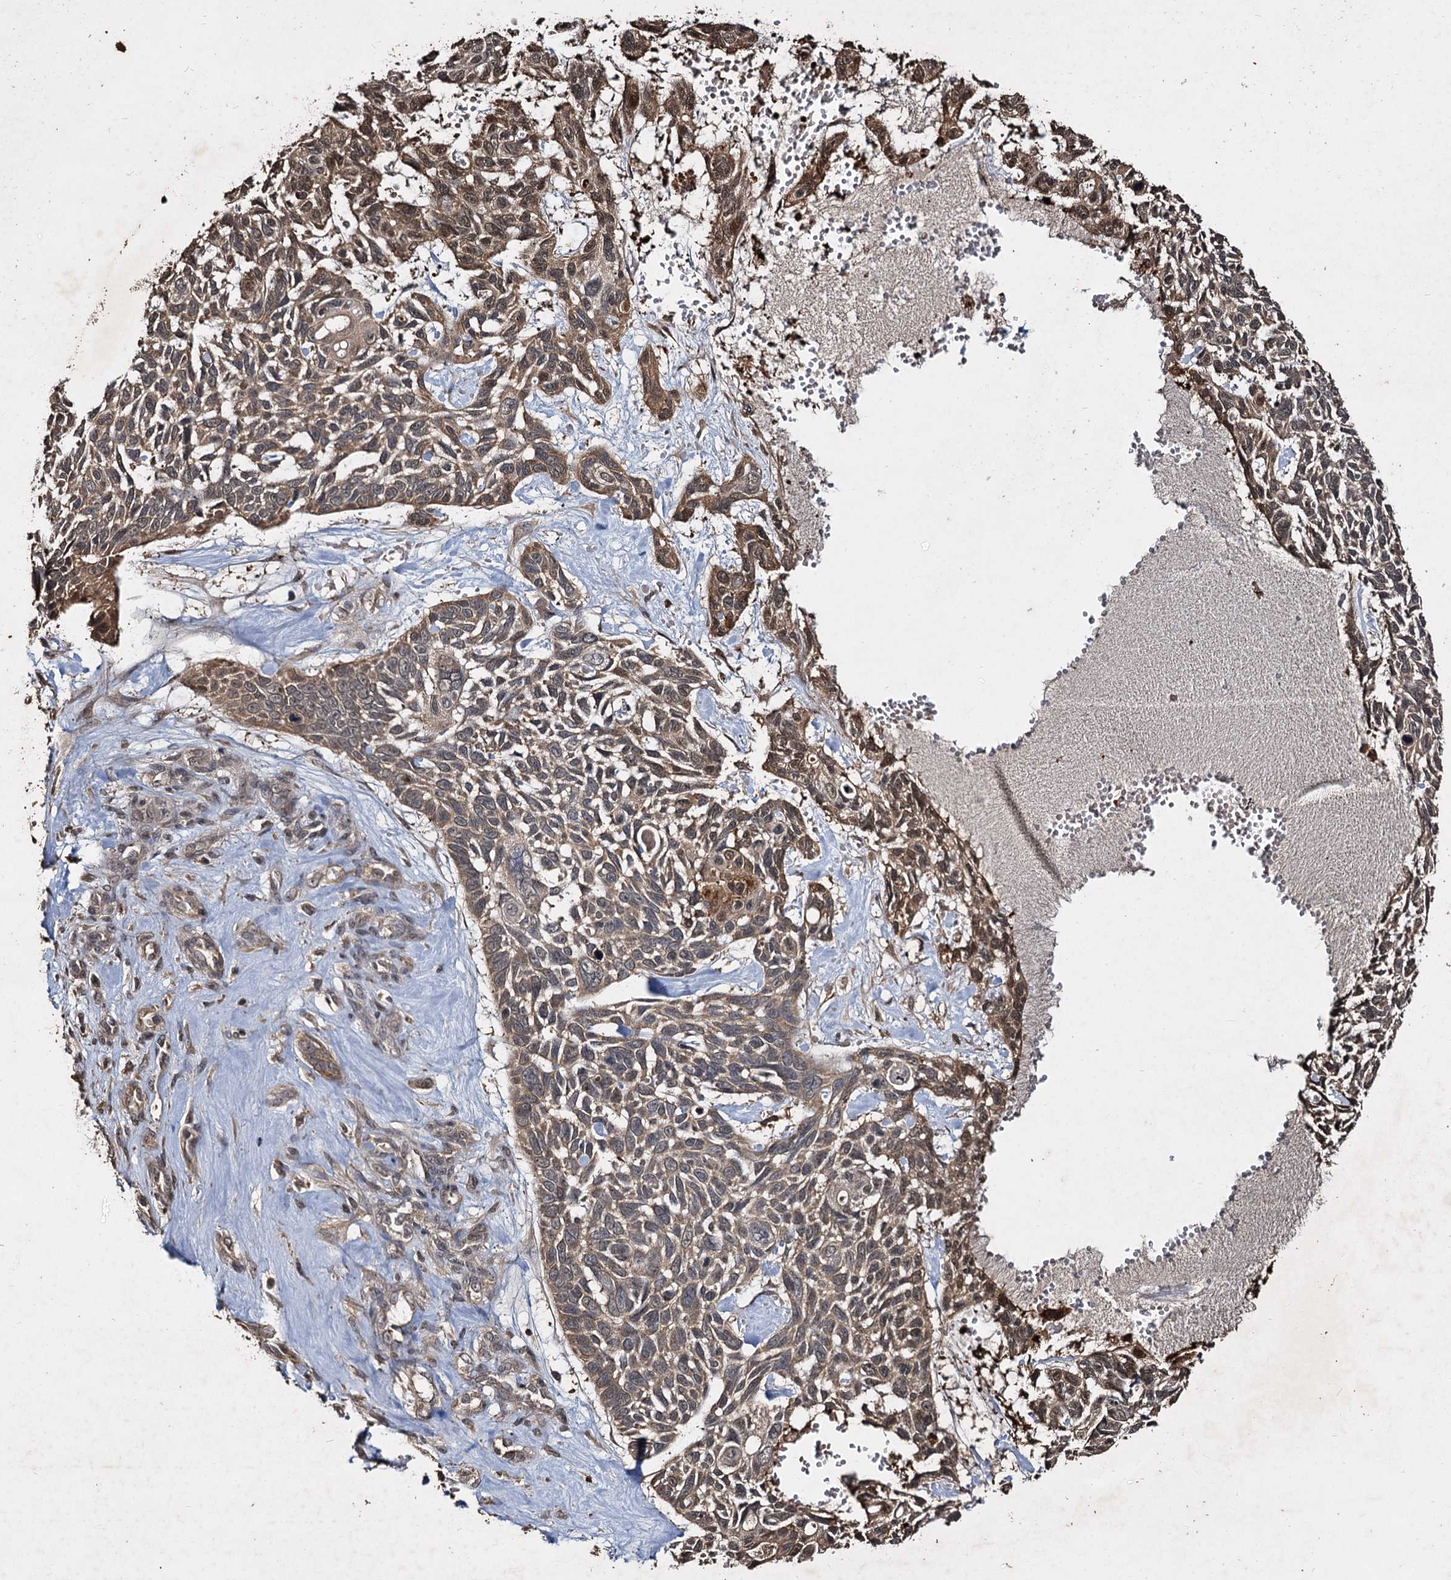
{"staining": {"intensity": "moderate", "quantity": "25%-75%", "location": "cytoplasmic/membranous,nuclear"}, "tissue": "skin cancer", "cell_type": "Tumor cells", "image_type": "cancer", "snomed": [{"axis": "morphology", "description": "Basal cell carcinoma"}, {"axis": "topography", "description": "Skin"}], "caption": "A high-resolution image shows immunohistochemistry staining of skin cancer (basal cell carcinoma), which displays moderate cytoplasmic/membranous and nuclear expression in about 25%-75% of tumor cells. (DAB (3,3'-diaminobenzidine) IHC with brightfield microscopy, high magnification).", "gene": "SLC46A3", "patient": {"sex": "male", "age": 88}}